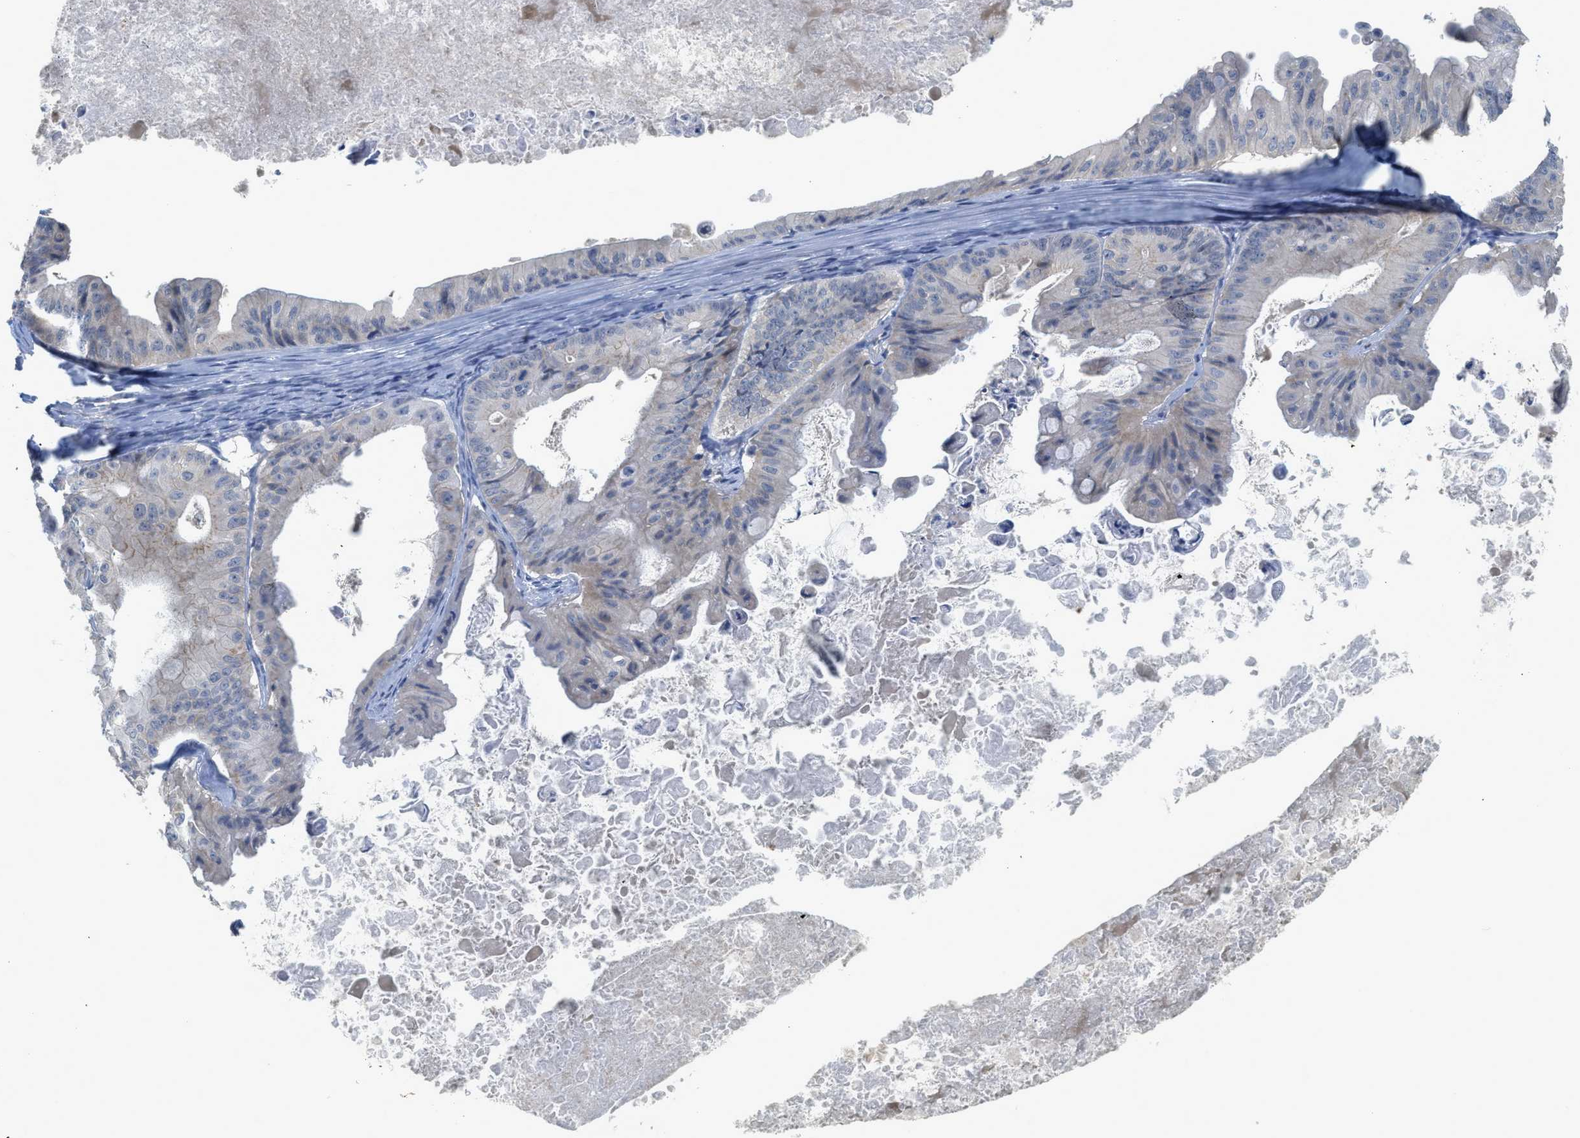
{"staining": {"intensity": "weak", "quantity": "<25%", "location": "cytoplasmic/membranous"}, "tissue": "ovarian cancer", "cell_type": "Tumor cells", "image_type": "cancer", "snomed": [{"axis": "morphology", "description": "Cystadenocarcinoma, mucinous, NOS"}, {"axis": "topography", "description": "Ovary"}], "caption": "Ovarian cancer (mucinous cystadenocarcinoma) was stained to show a protein in brown. There is no significant positivity in tumor cells.", "gene": "TNFAIP1", "patient": {"sex": "female", "age": 37}}